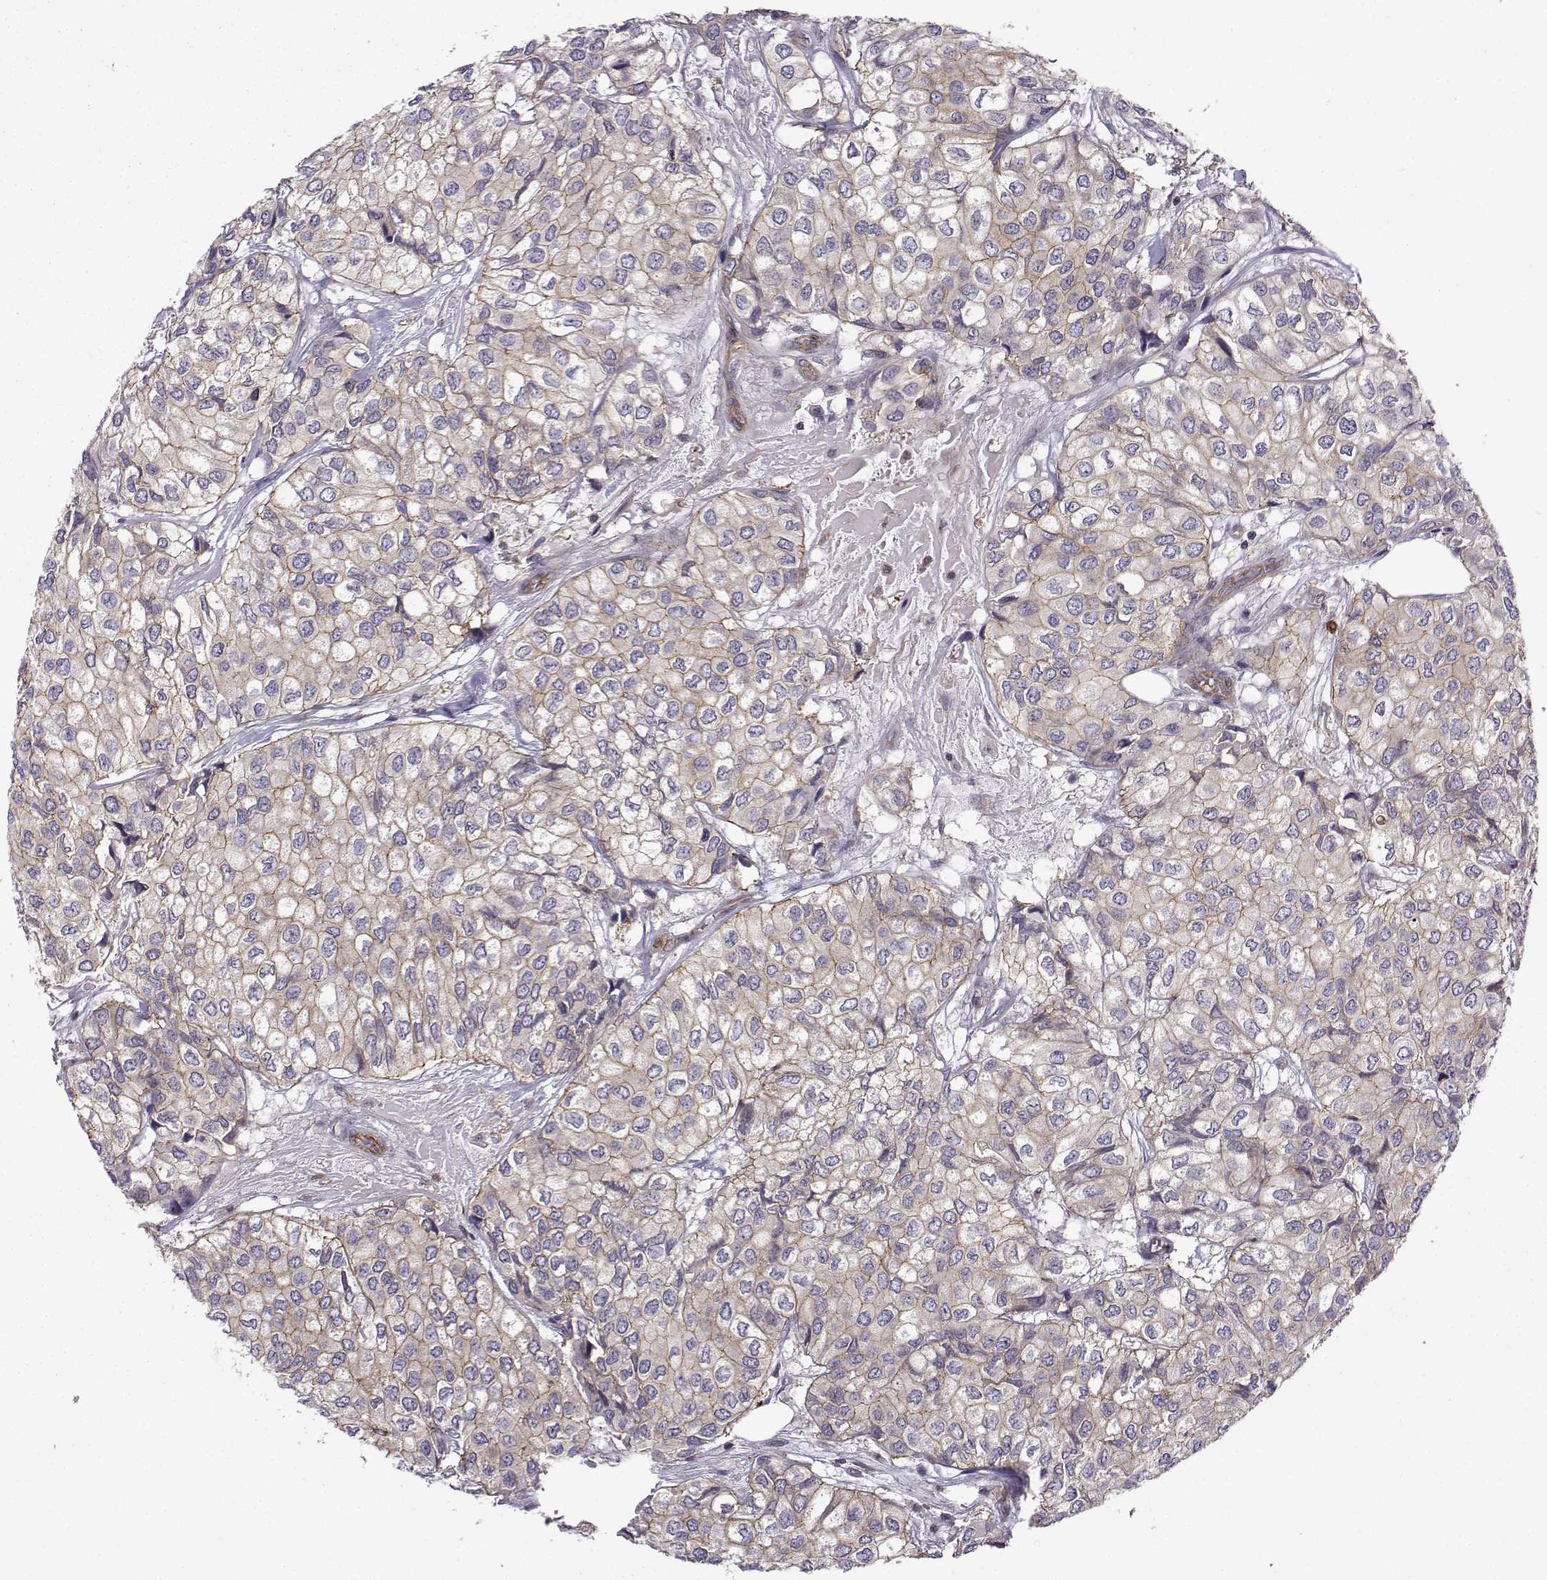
{"staining": {"intensity": "weak", "quantity": "25%-75%", "location": "cytoplasmic/membranous"}, "tissue": "urothelial cancer", "cell_type": "Tumor cells", "image_type": "cancer", "snomed": [{"axis": "morphology", "description": "Urothelial carcinoma, High grade"}, {"axis": "topography", "description": "Urinary bladder"}], "caption": "A low amount of weak cytoplasmic/membranous expression is present in about 25%-75% of tumor cells in urothelial cancer tissue.", "gene": "ITGB8", "patient": {"sex": "male", "age": 73}}